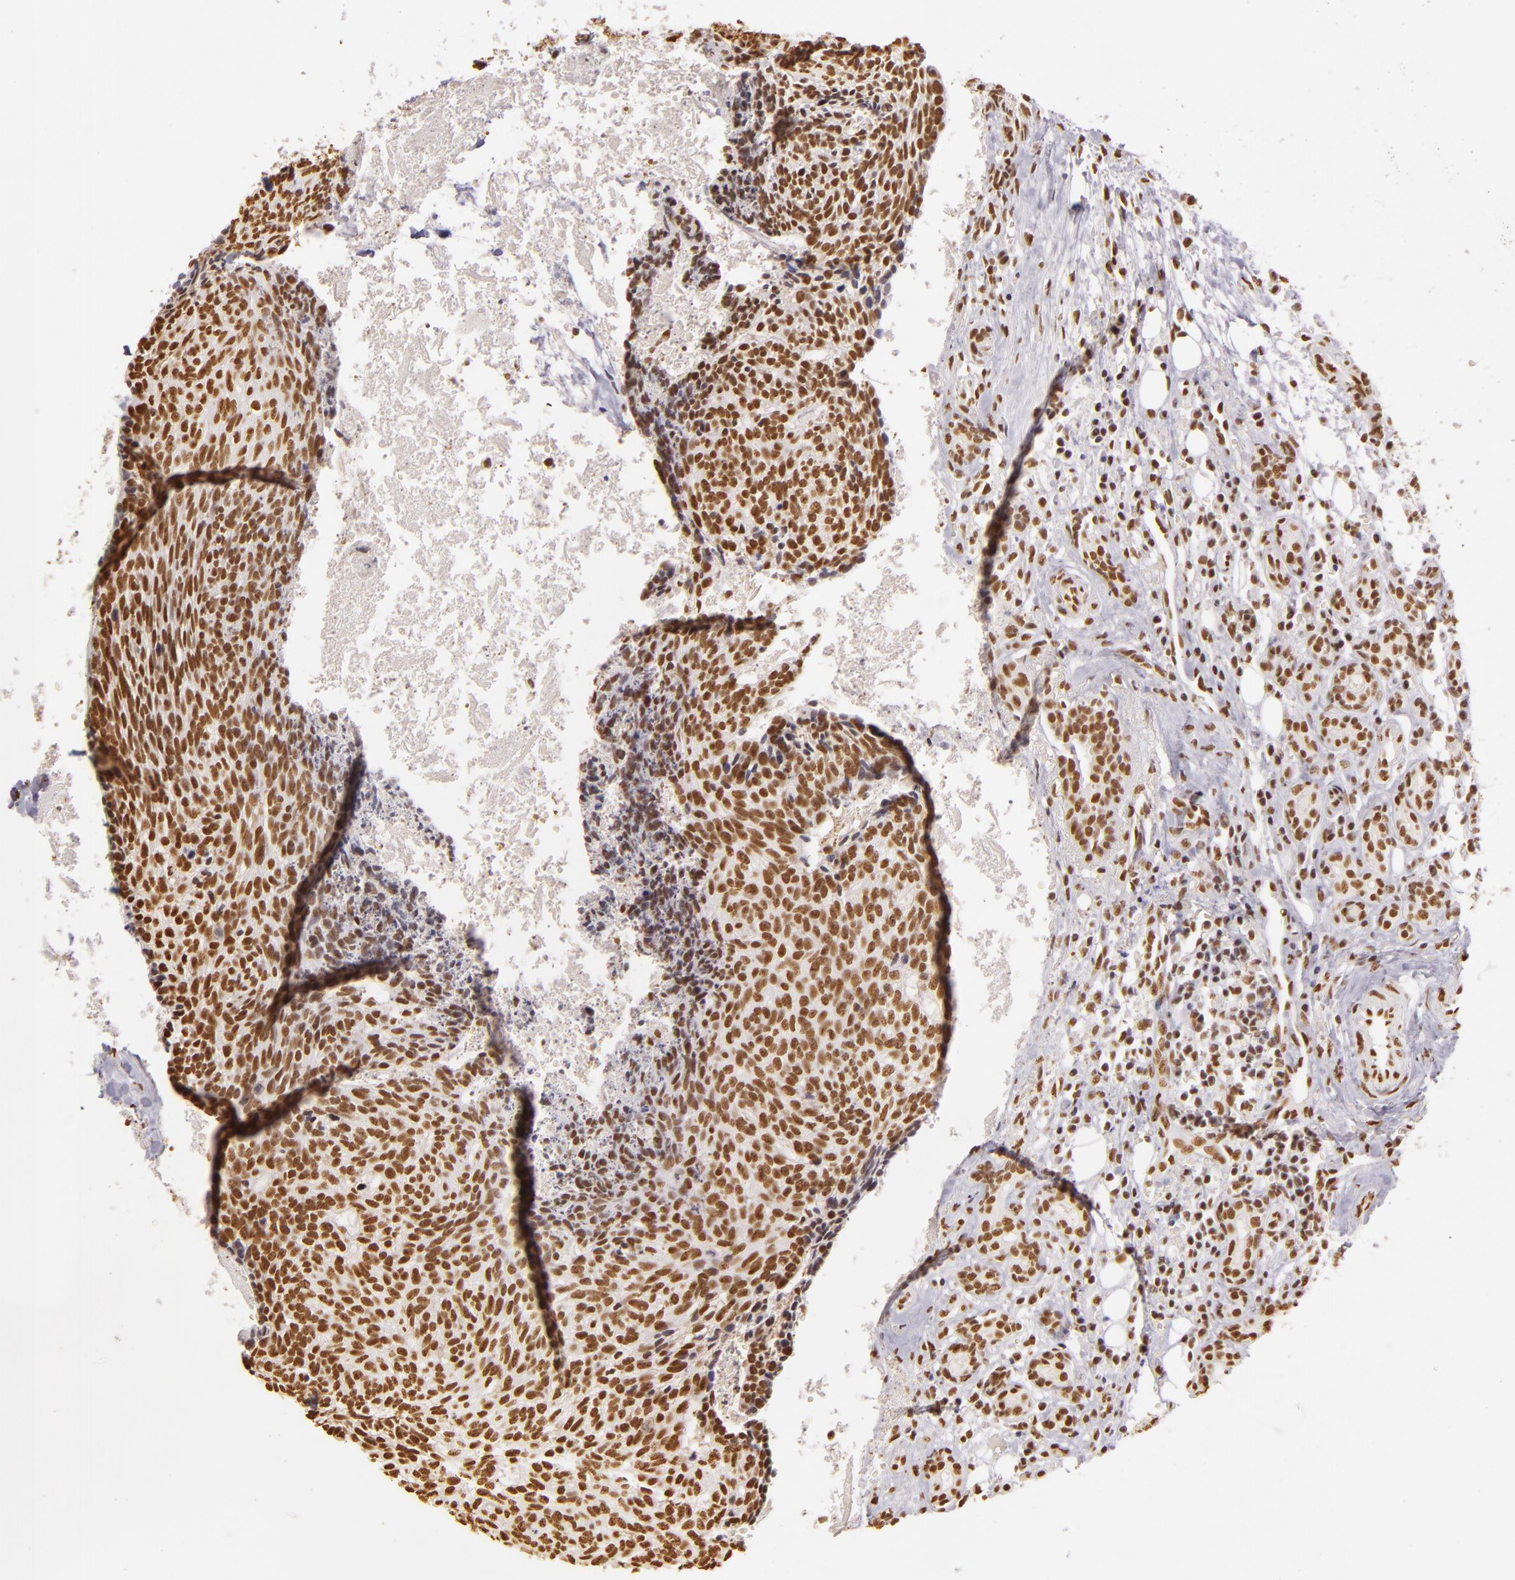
{"staining": {"intensity": "strong", "quantity": ">75%", "location": "nuclear"}, "tissue": "head and neck cancer", "cell_type": "Tumor cells", "image_type": "cancer", "snomed": [{"axis": "morphology", "description": "Squamous cell carcinoma, NOS"}, {"axis": "topography", "description": "Salivary gland"}, {"axis": "topography", "description": "Head-Neck"}], "caption": "Immunohistochemical staining of head and neck cancer shows high levels of strong nuclear positivity in about >75% of tumor cells.", "gene": "PAPOLA", "patient": {"sex": "male", "age": 70}}